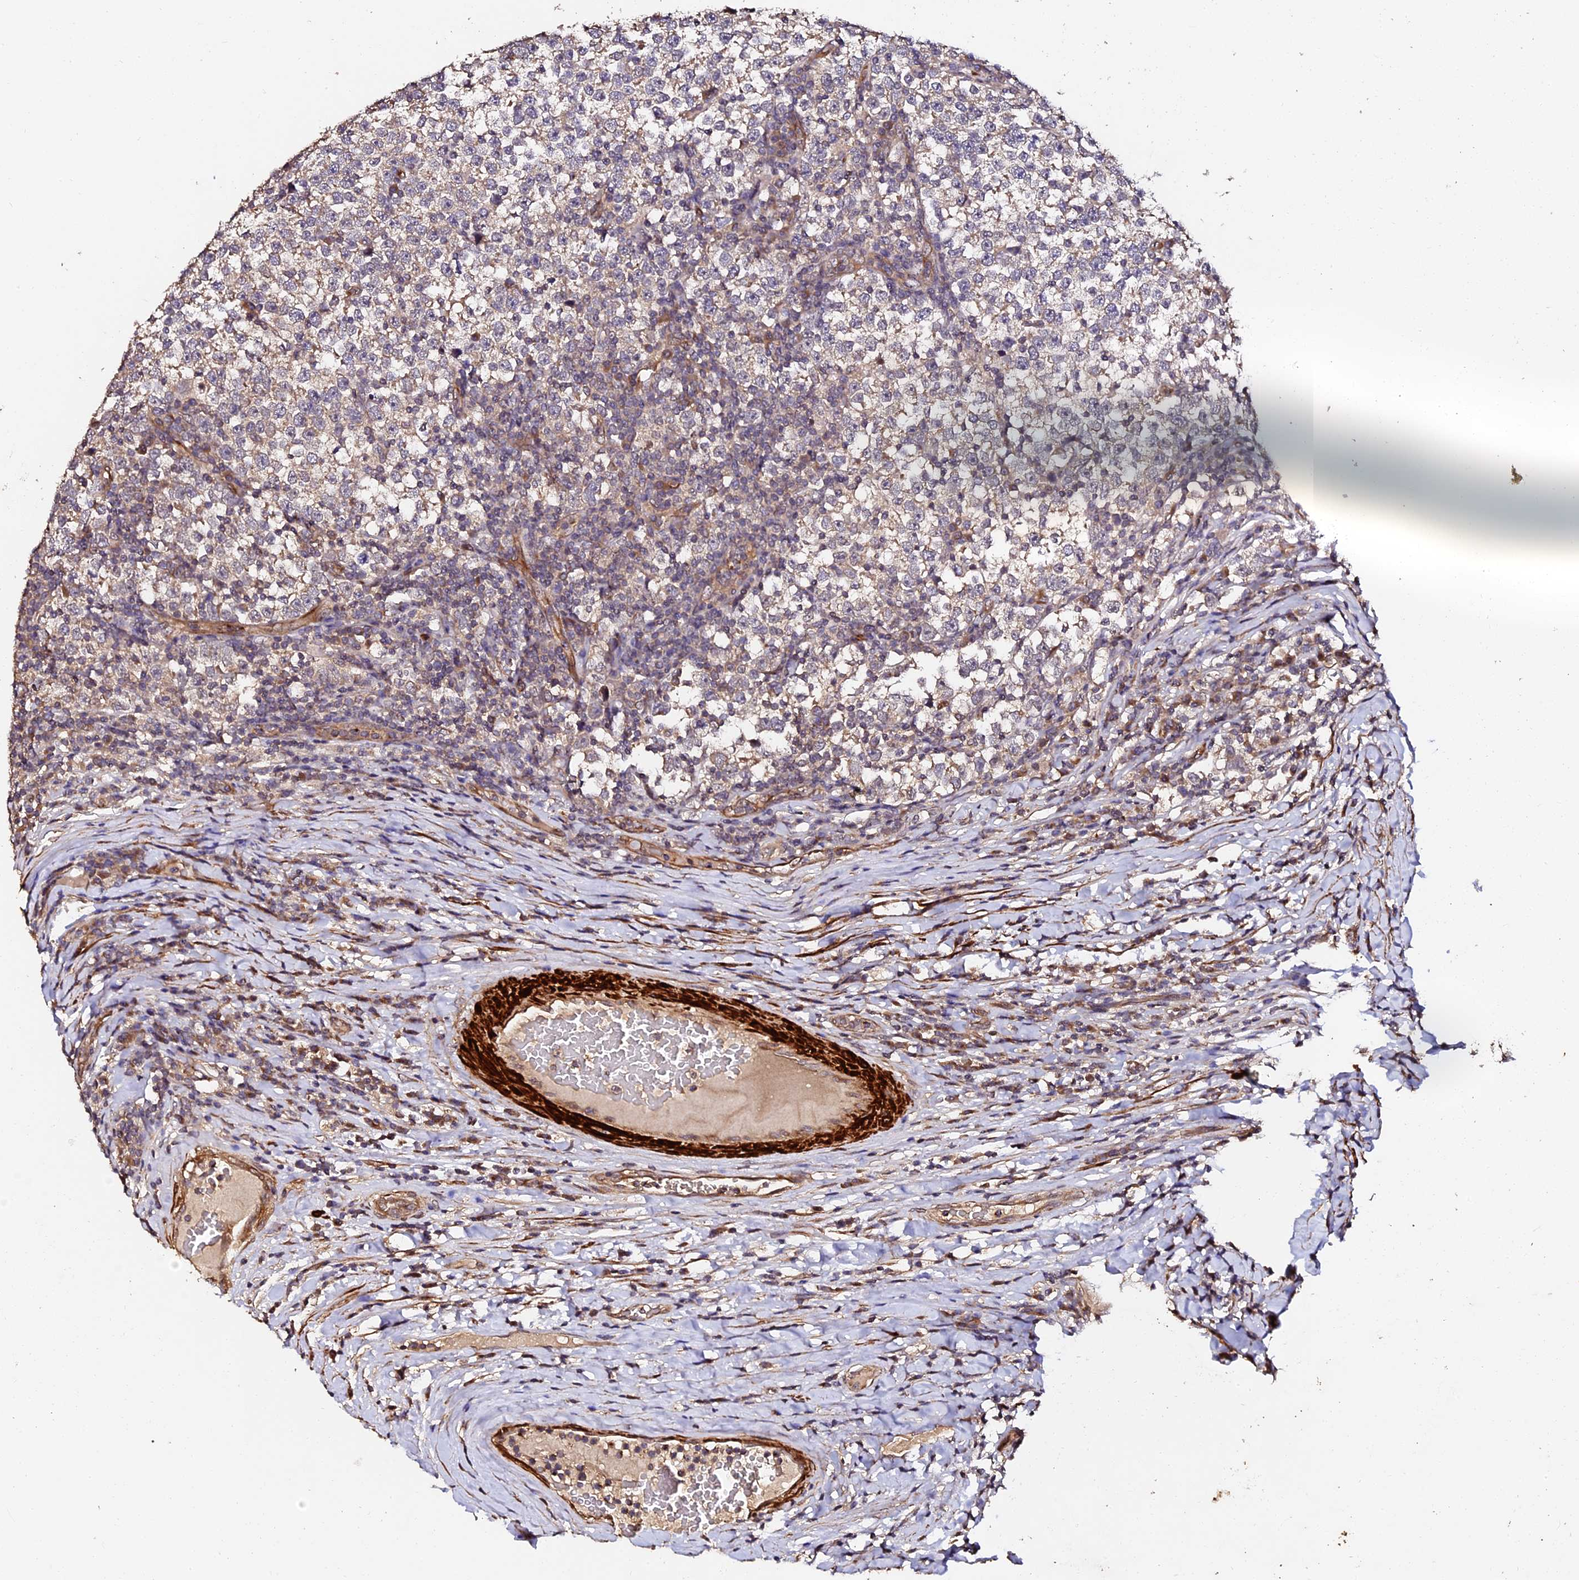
{"staining": {"intensity": "weak", "quantity": "25%-75%", "location": "cytoplasmic/membranous"}, "tissue": "testis cancer", "cell_type": "Tumor cells", "image_type": "cancer", "snomed": [{"axis": "morphology", "description": "Normal tissue, NOS"}, {"axis": "morphology", "description": "Seminoma, NOS"}, {"axis": "topography", "description": "Testis"}], "caption": "High-power microscopy captured an immunohistochemistry (IHC) histopathology image of testis cancer (seminoma), revealing weak cytoplasmic/membranous expression in approximately 25%-75% of tumor cells. (DAB = brown stain, brightfield microscopy at high magnification).", "gene": "TDO2", "patient": {"sex": "male", "age": 43}}